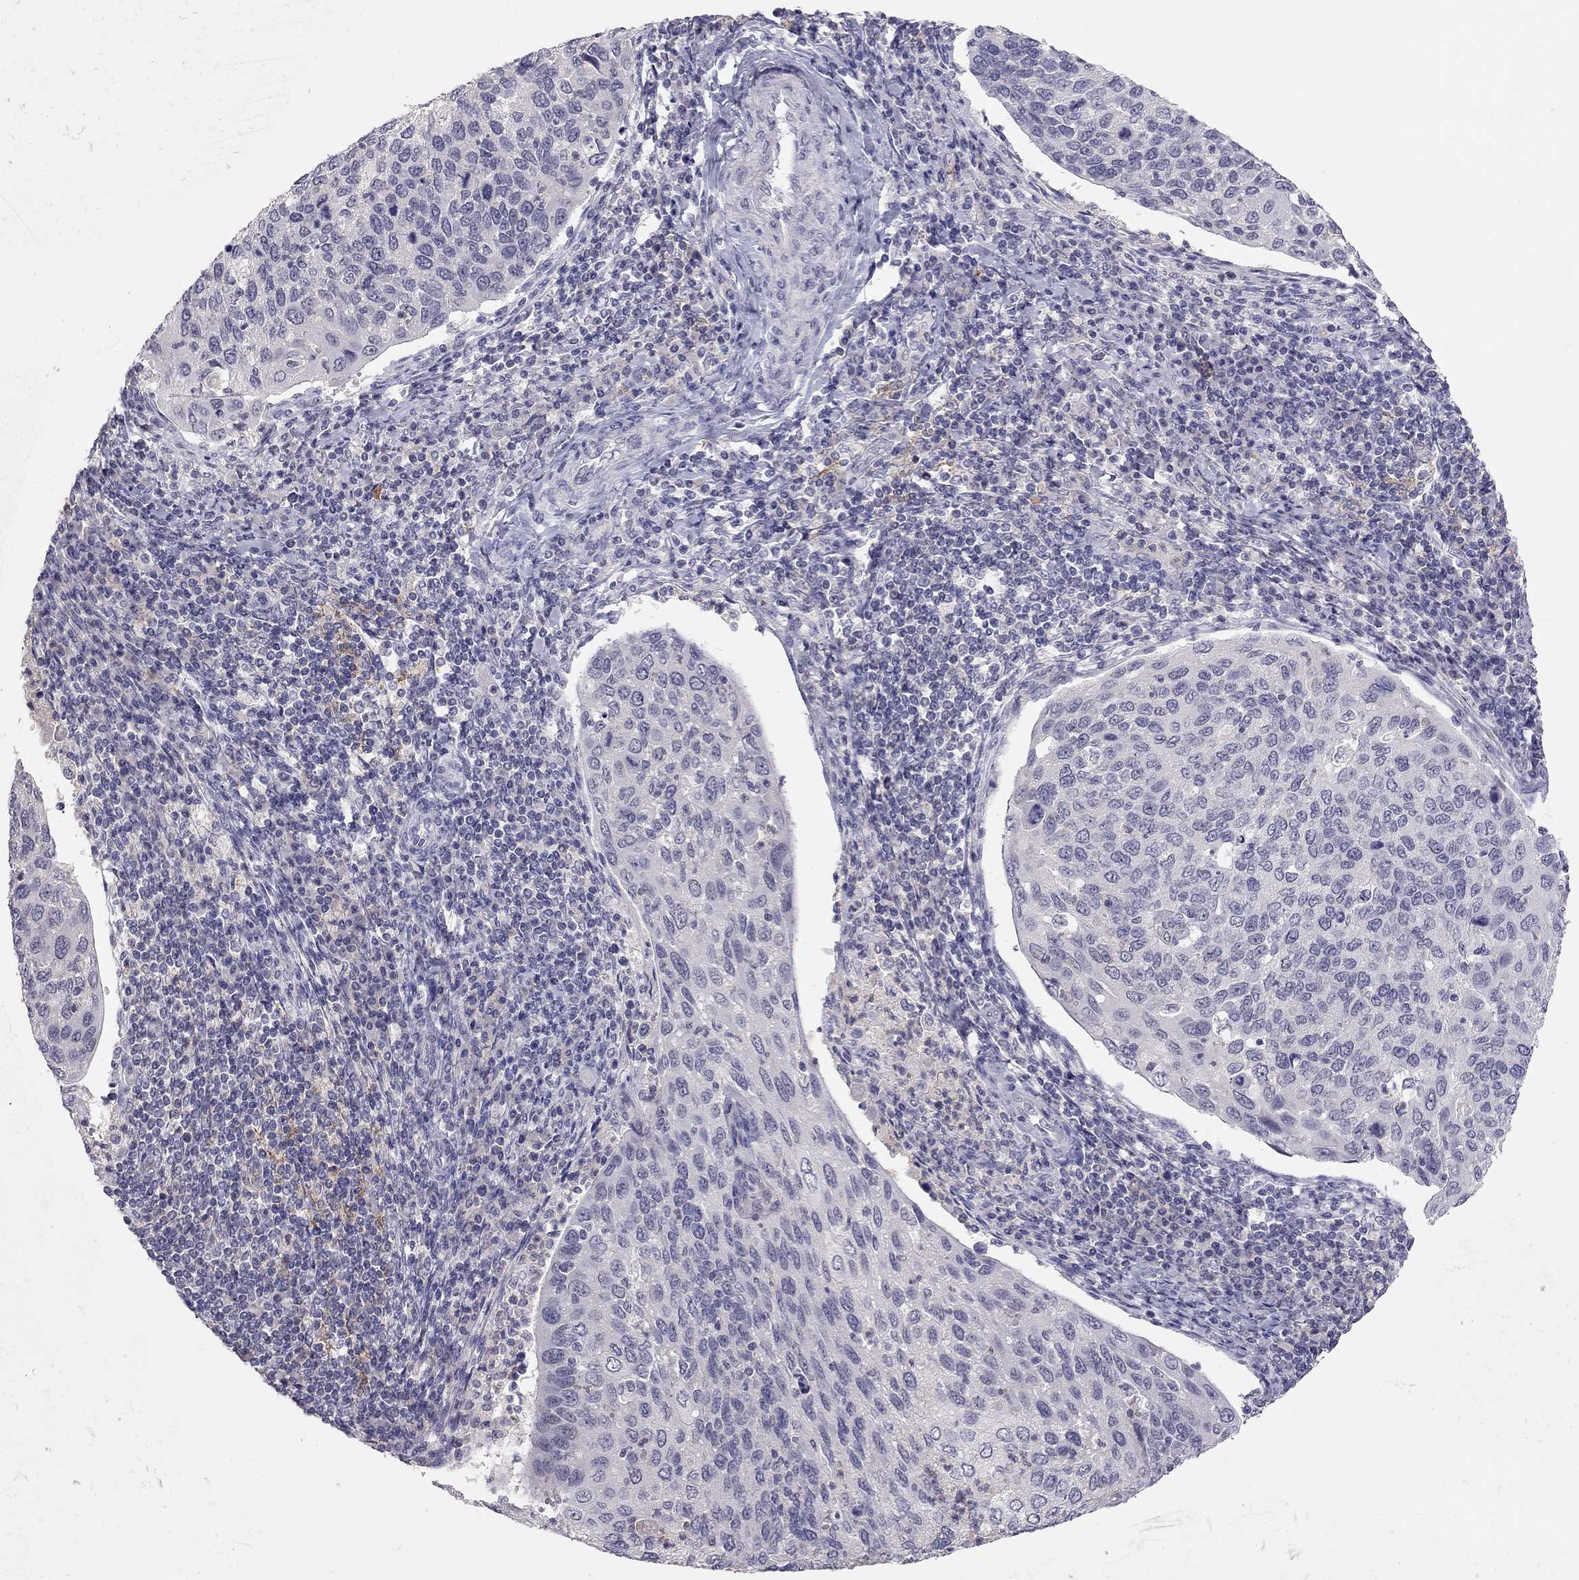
{"staining": {"intensity": "negative", "quantity": "none", "location": "none"}, "tissue": "cervical cancer", "cell_type": "Tumor cells", "image_type": "cancer", "snomed": [{"axis": "morphology", "description": "Squamous cell carcinoma, NOS"}, {"axis": "topography", "description": "Cervix"}], "caption": "An image of human cervical squamous cell carcinoma is negative for staining in tumor cells. (Immunohistochemistry (ihc), brightfield microscopy, high magnification).", "gene": "ADORA2A", "patient": {"sex": "female", "age": 54}}